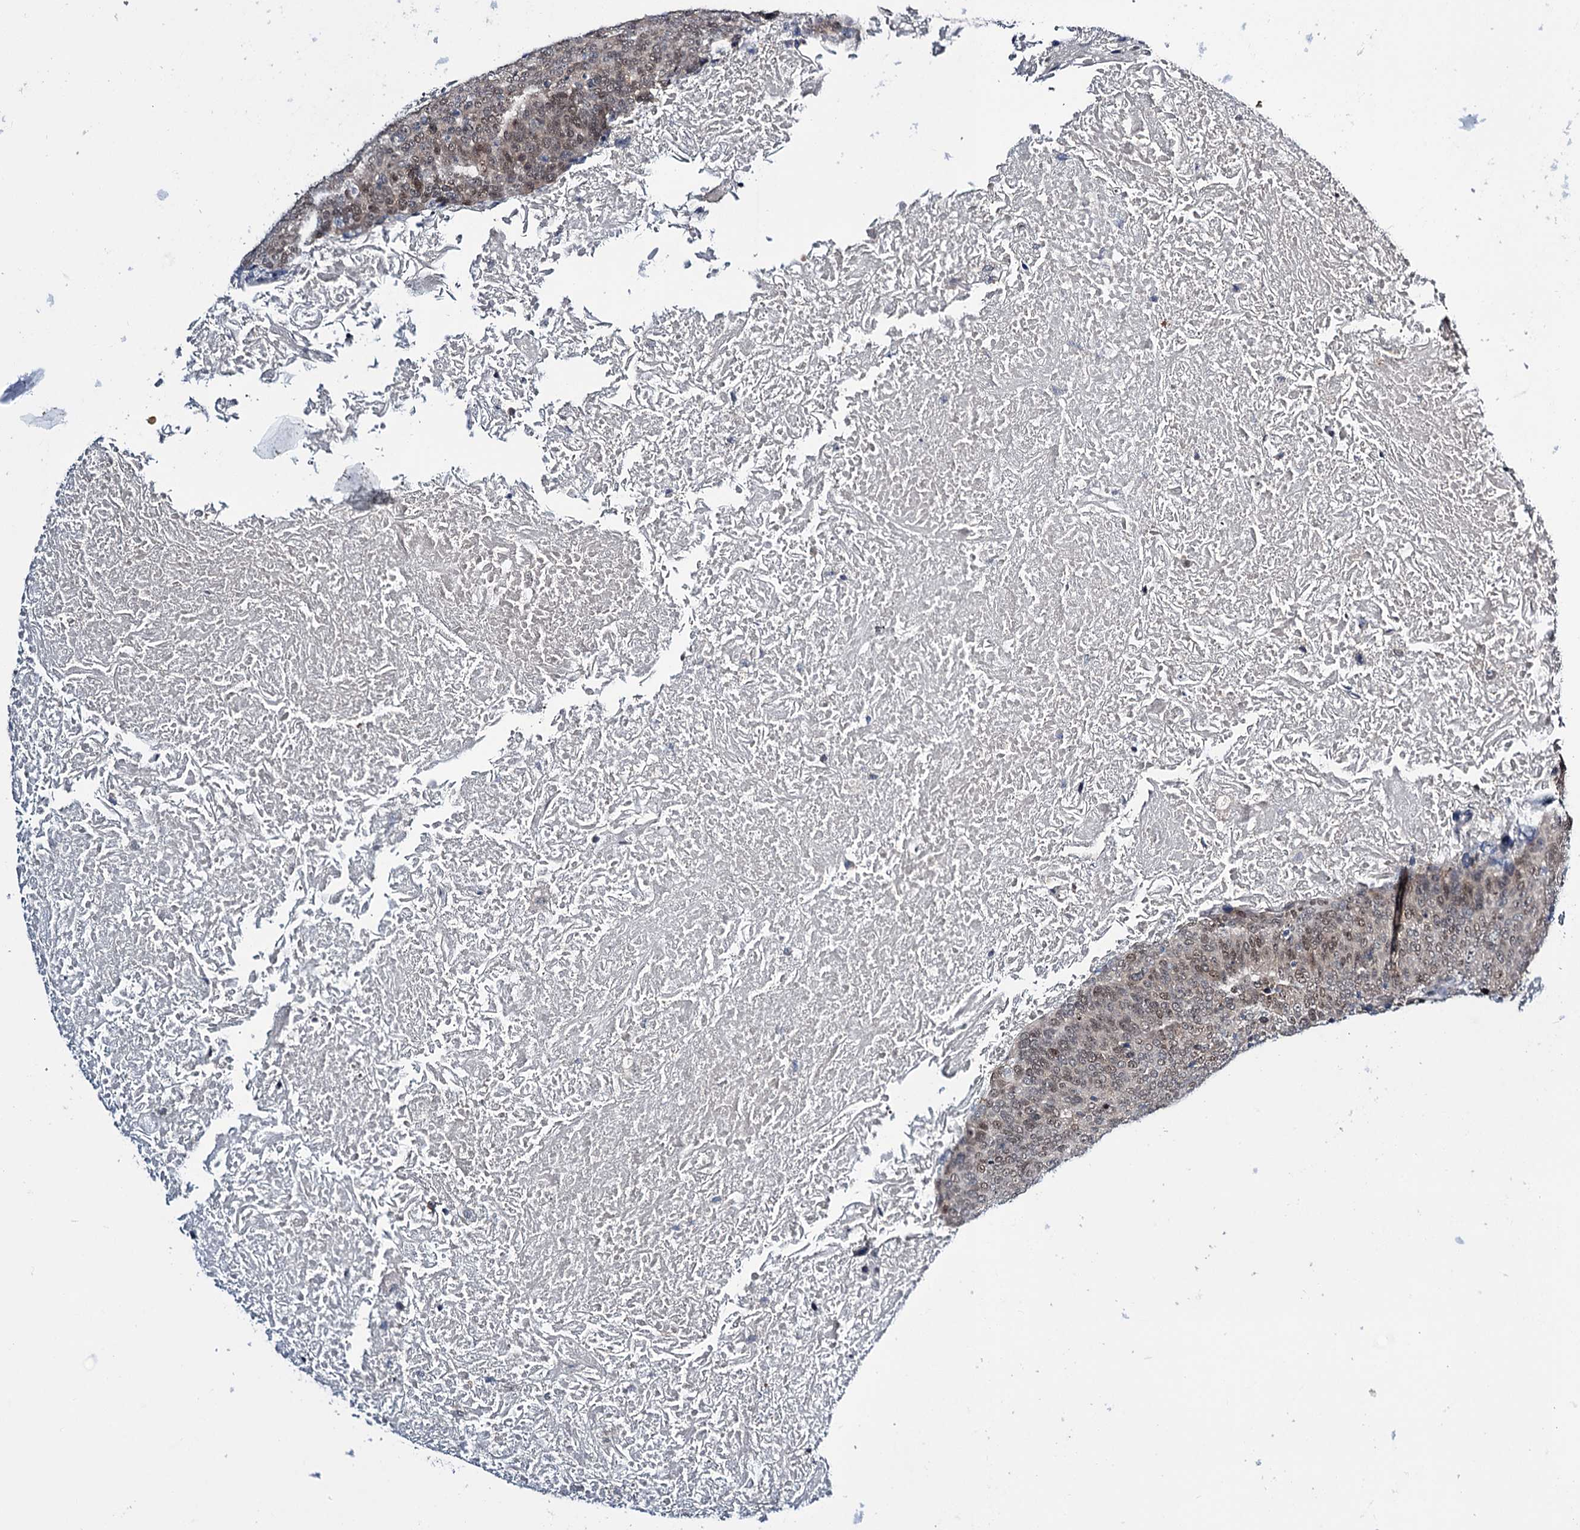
{"staining": {"intensity": "moderate", "quantity": "25%-75%", "location": "nuclear"}, "tissue": "head and neck cancer", "cell_type": "Tumor cells", "image_type": "cancer", "snomed": [{"axis": "morphology", "description": "Squamous cell carcinoma, NOS"}, {"axis": "morphology", "description": "Squamous cell carcinoma, metastatic, NOS"}, {"axis": "topography", "description": "Lymph node"}, {"axis": "topography", "description": "Head-Neck"}], "caption": "Head and neck metastatic squamous cell carcinoma stained for a protein displays moderate nuclear positivity in tumor cells. (Stains: DAB (3,3'-diaminobenzidine) in brown, nuclei in blue, Microscopy: brightfield microscopy at high magnification).", "gene": "DCUN1D4", "patient": {"sex": "male", "age": 62}}